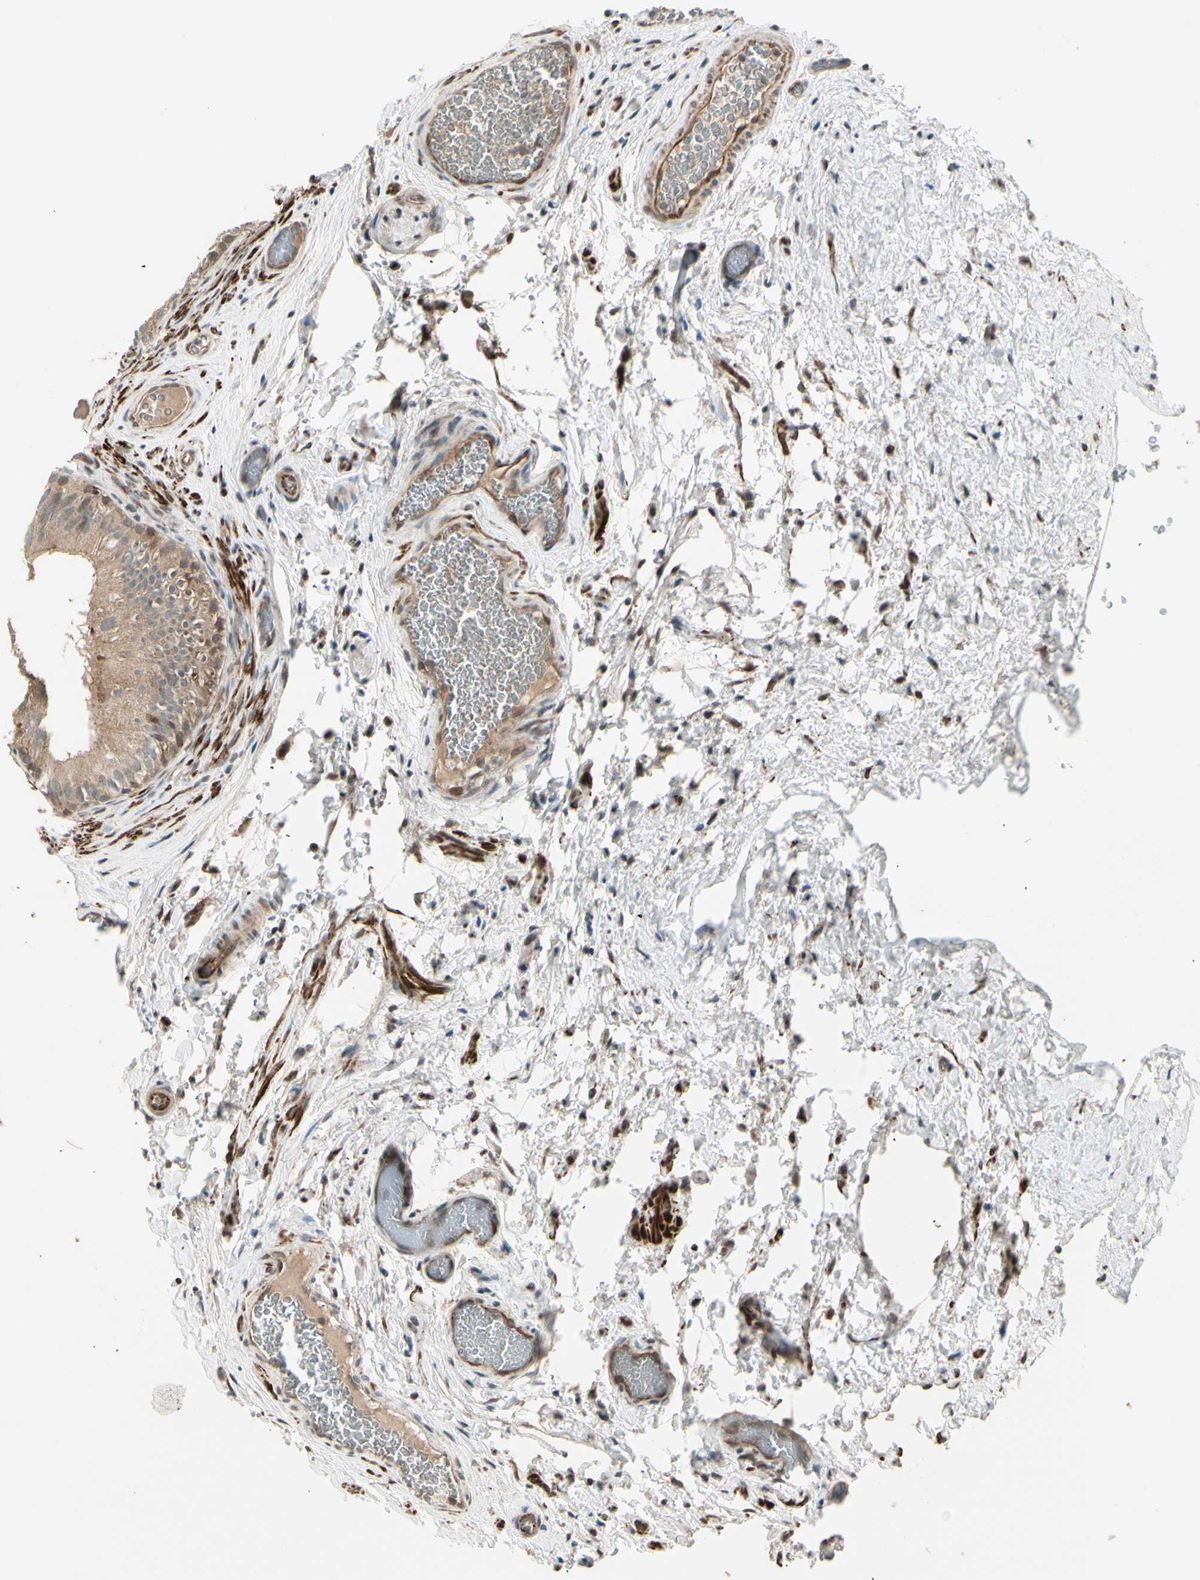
{"staining": {"intensity": "moderate", "quantity": ">75%", "location": "cytoplasmic/membranous"}, "tissue": "epididymis", "cell_type": "Glandular cells", "image_type": "normal", "snomed": [{"axis": "morphology", "description": "Normal tissue, NOS"}, {"axis": "topography", "description": "Epididymis"}], "caption": "DAB immunohistochemical staining of unremarkable human epididymis demonstrates moderate cytoplasmic/membranous protein staining in approximately >75% of glandular cells.", "gene": "SVBP", "patient": {"sex": "male", "age": 36}}